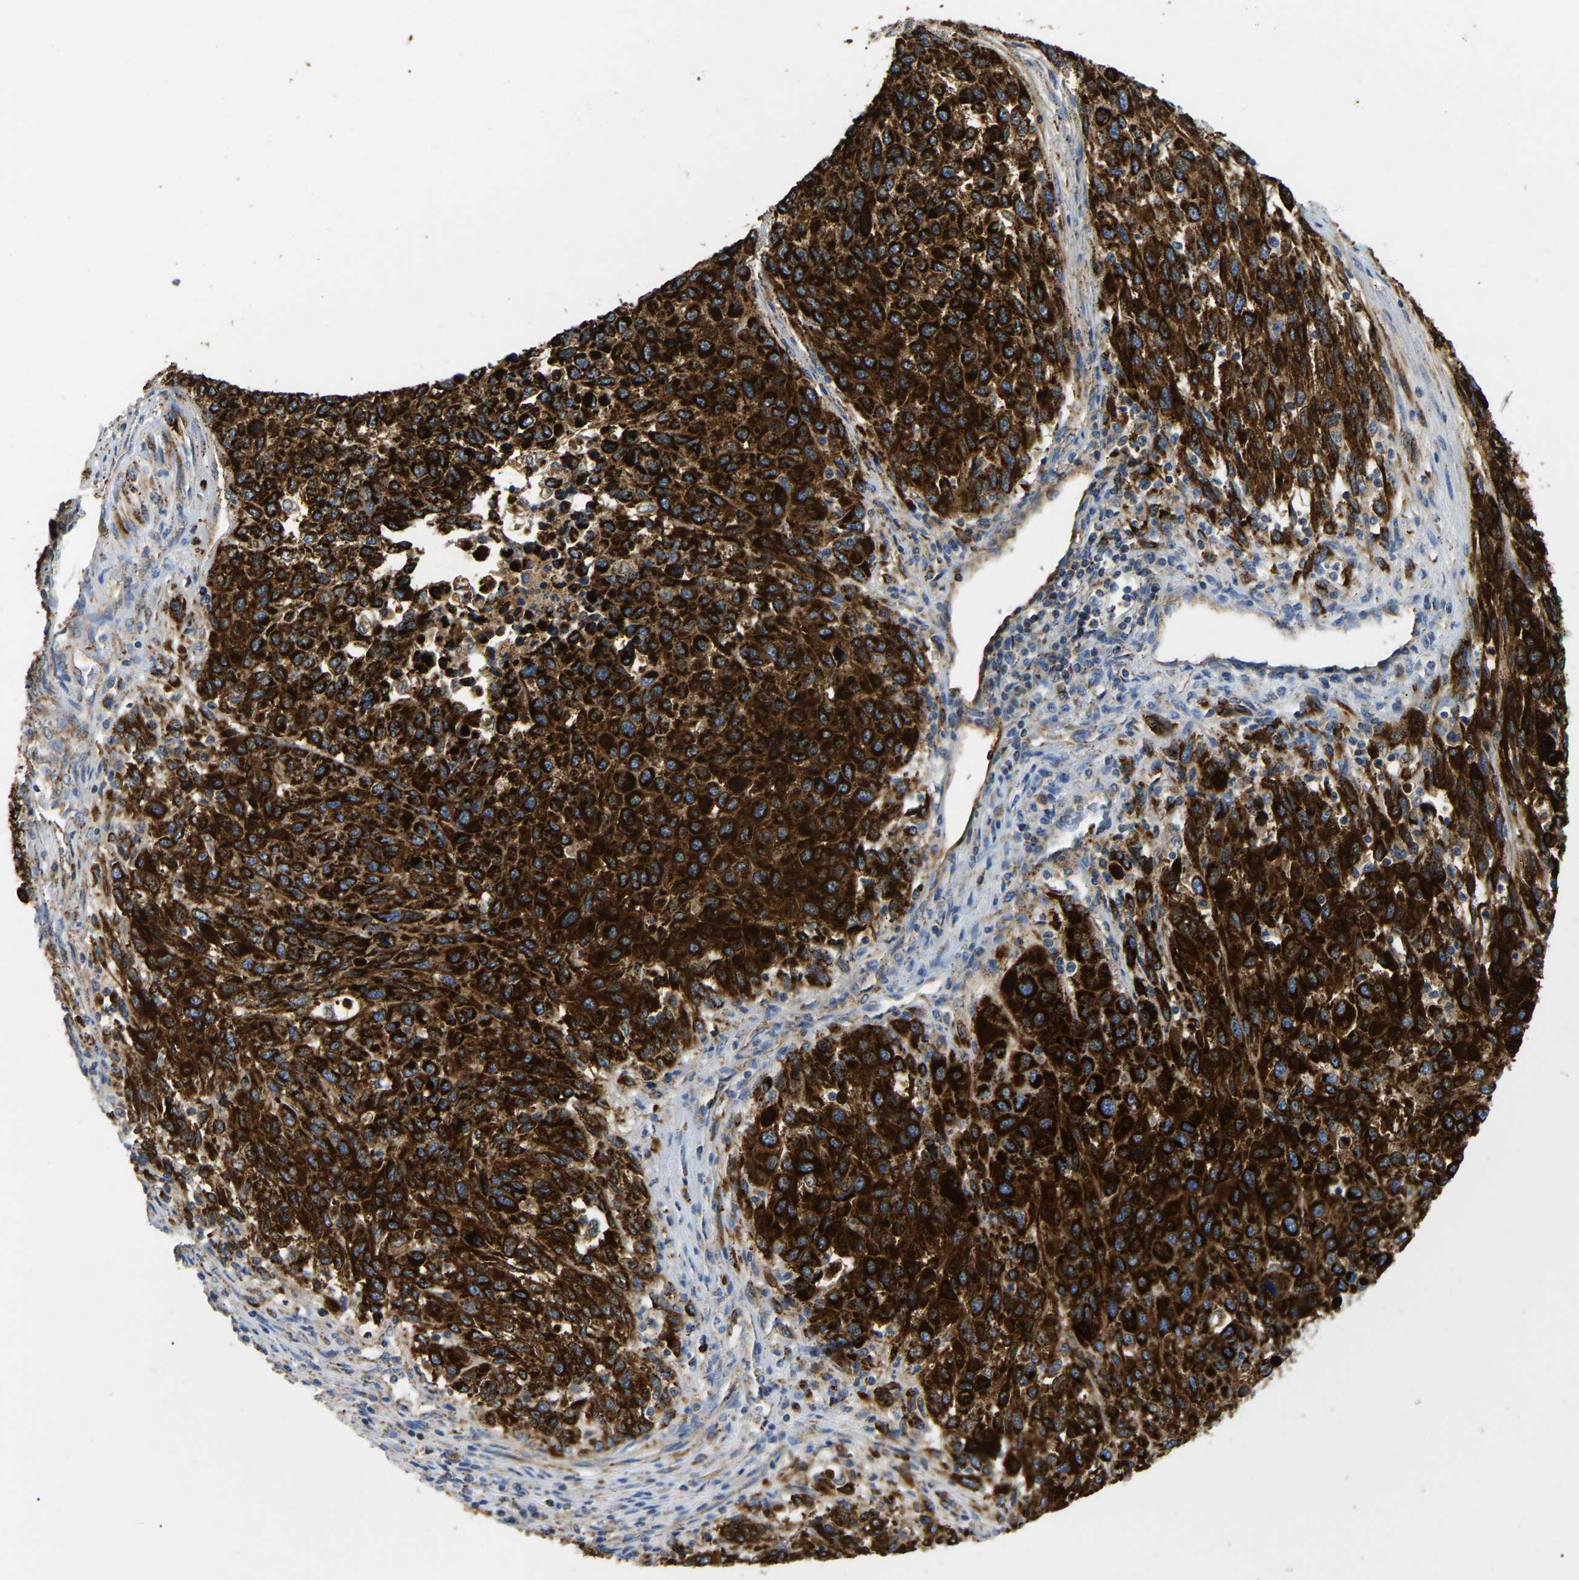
{"staining": {"intensity": "strong", "quantity": ">75%", "location": "cytoplasmic/membranous"}, "tissue": "melanoma", "cell_type": "Tumor cells", "image_type": "cancer", "snomed": [{"axis": "morphology", "description": "Malignant melanoma, Metastatic site"}, {"axis": "topography", "description": "Lymph node"}], "caption": "A micrograph of human melanoma stained for a protein exhibits strong cytoplasmic/membranous brown staining in tumor cells.", "gene": "HIBADH", "patient": {"sex": "male", "age": 61}}